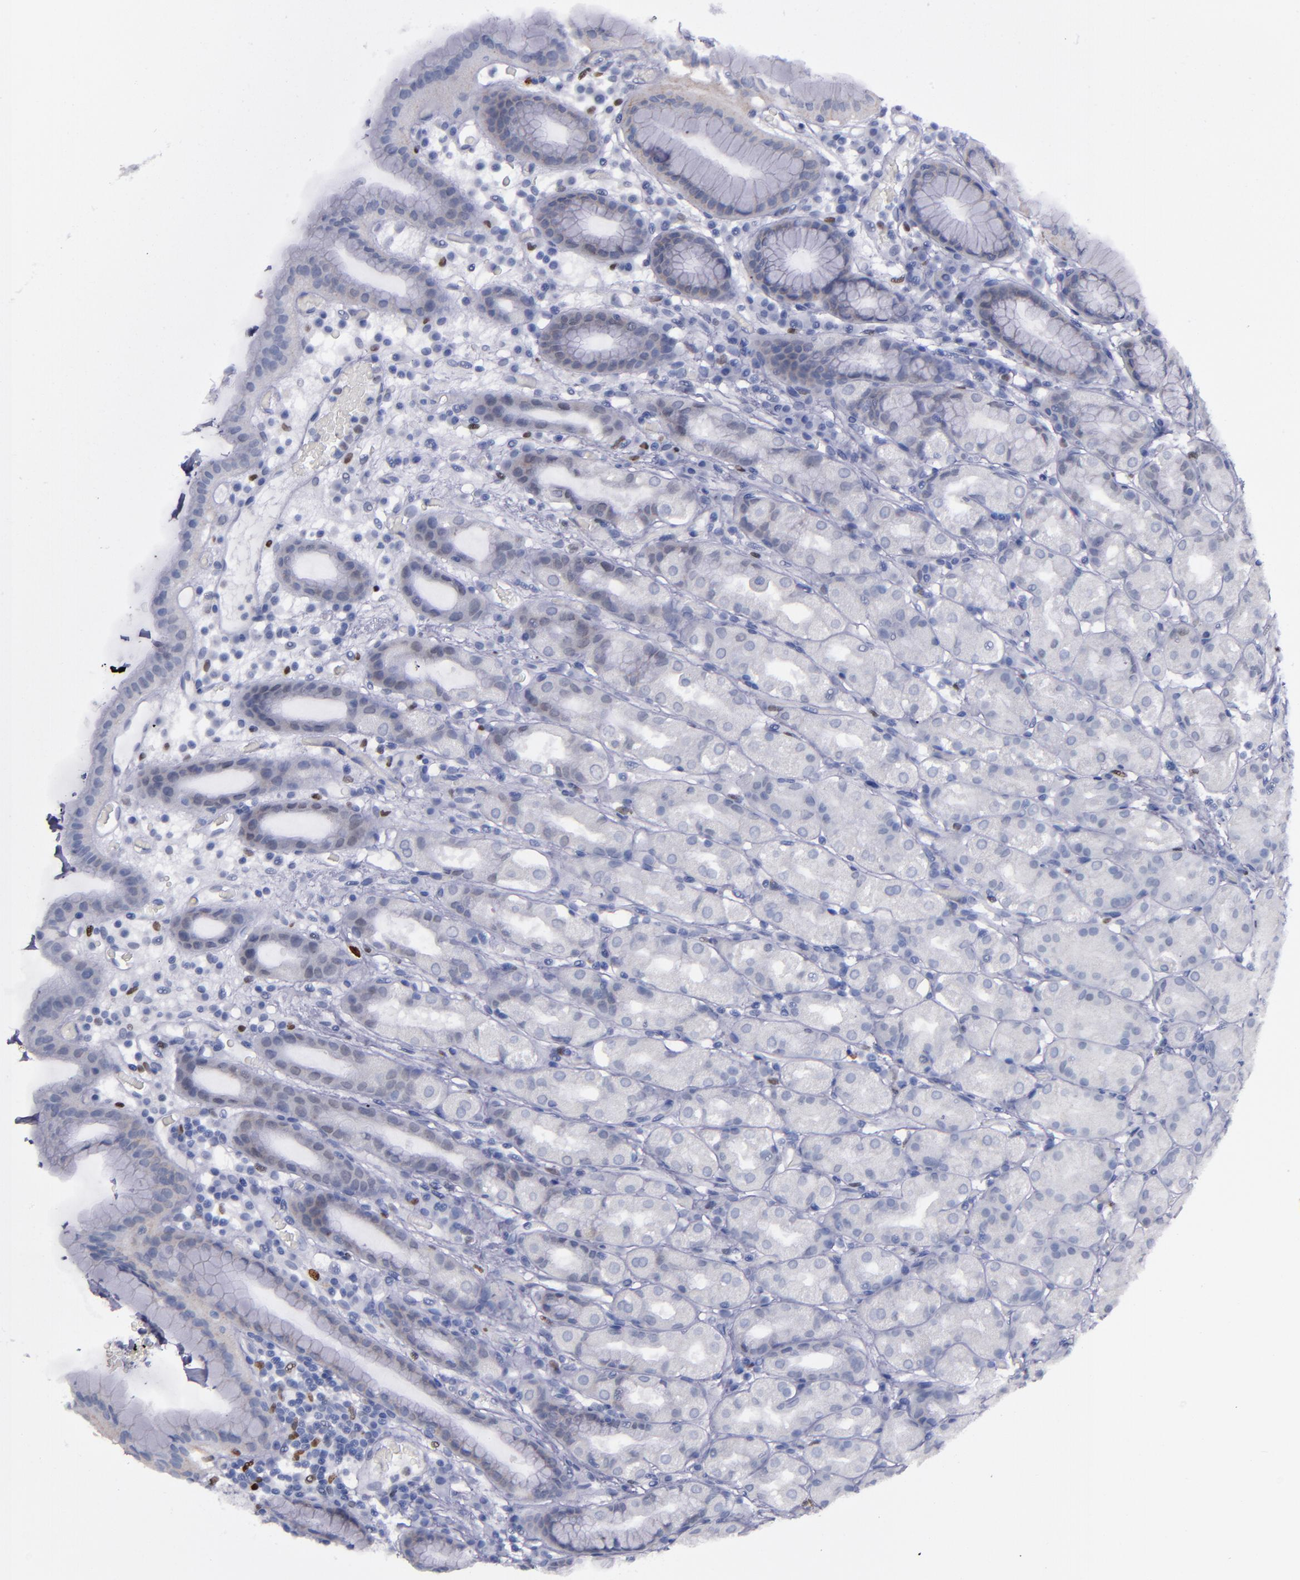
{"staining": {"intensity": "weak", "quantity": "<25%", "location": "cytoplasmic/membranous"}, "tissue": "stomach", "cell_type": "Glandular cells", "image_type": "normal", "snomed": [{"axis": "morphology", "description": "Normal tissue, NOS"}, {"axis": "topography", "description": "Stomach, upper"}], "caption": "This micrograph is of benign stomach stained with immunohistochemistry to label a protein in brown with the nuclei are counter-stained blue. There is no positivity in glandular cells. (DAB immunohistochemistry (IHC) visualized using brightfield microscopy, high magnification).", "gene": "IRF8", "patient": {"sex": "male", "age": 68}}